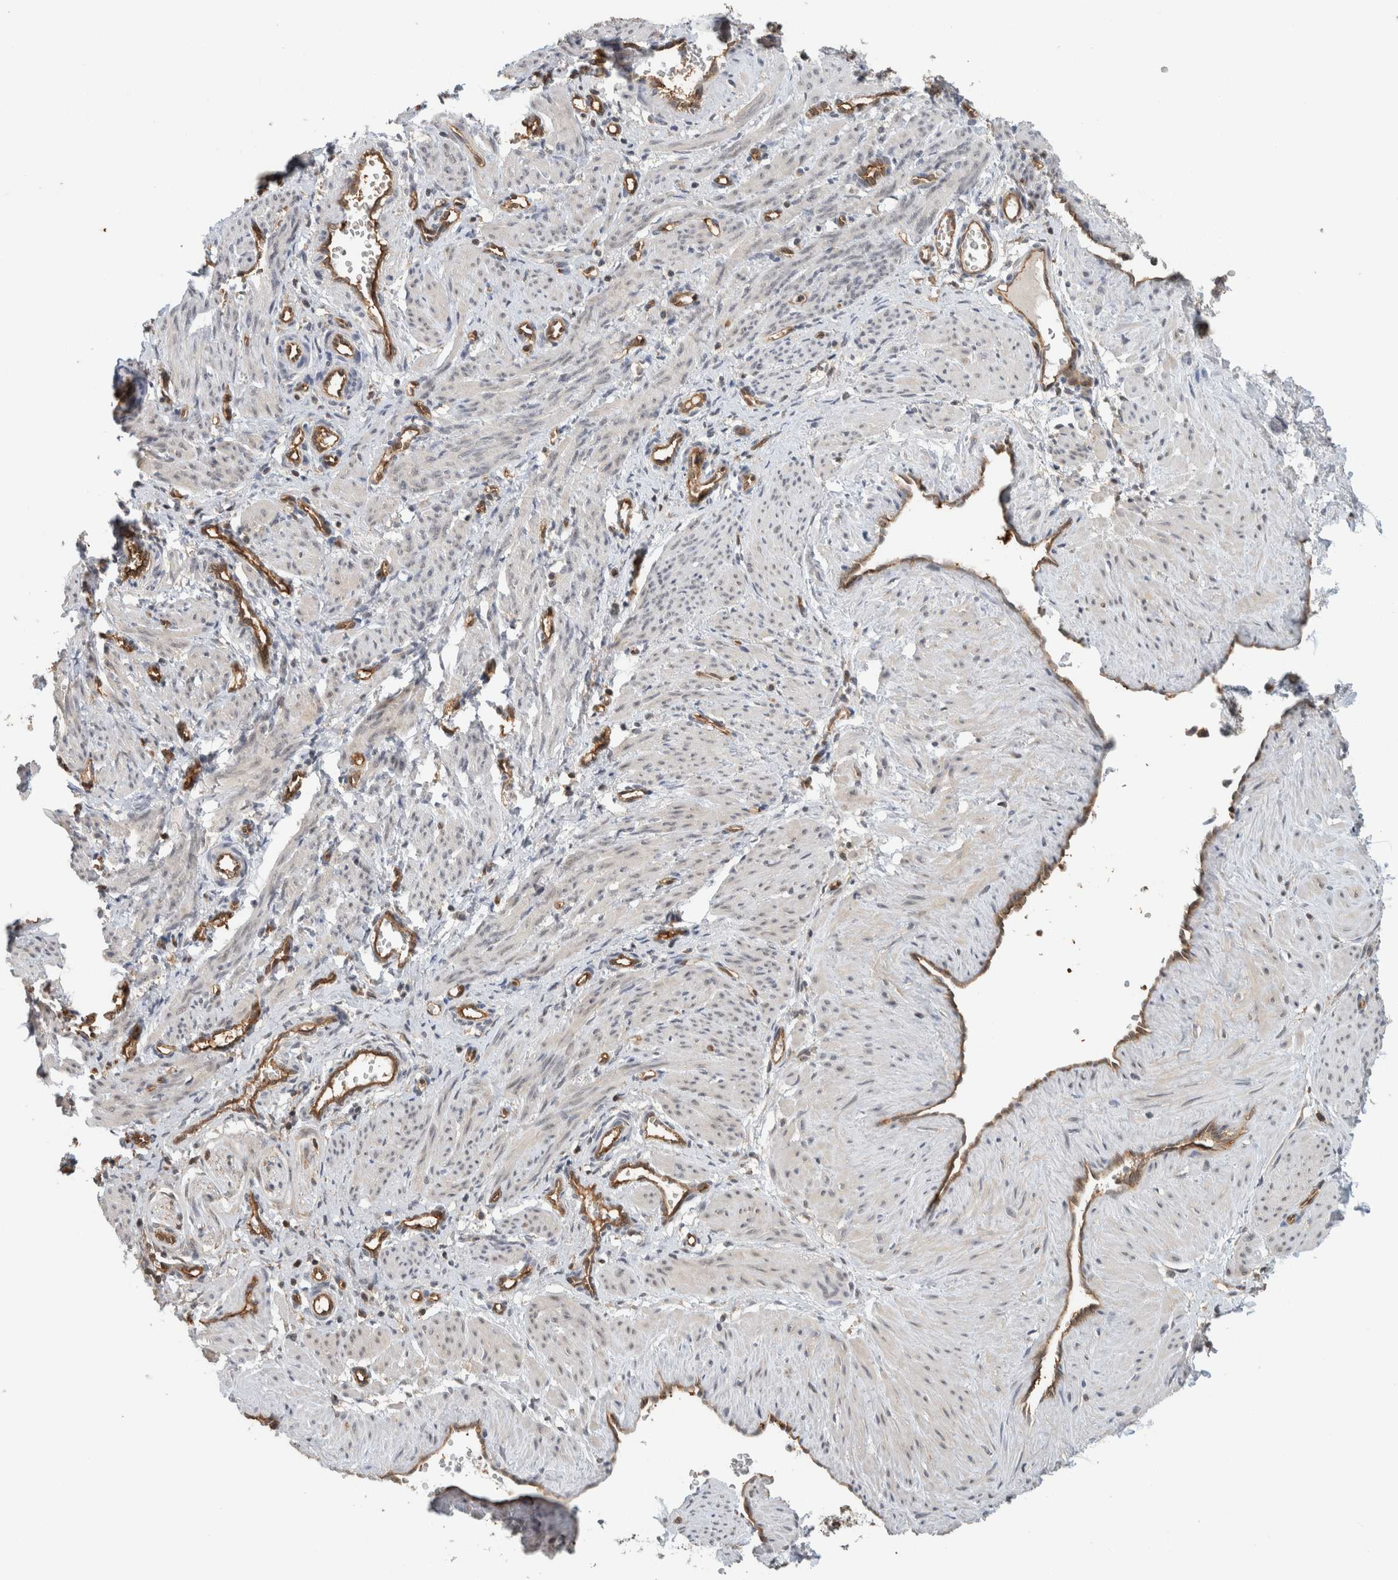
{"staining": {"intensity": "negative", "quantity": "none", "location": "none"}, "tissue": "smooth muscle", "cell_type": "Smooth muscle cells", "image_type": "normal", "snomed": [{"axis": "morphology", "description": "Normal tissue, NOS"}, {"axis": "topography", "description": "Endometrium"}], "caption": "IHC of benign smooth muscle exhibits no positivity in smooth muscle cells.", "gene": "PFDN4", "patient": {"sex": "female", "age": 33}}